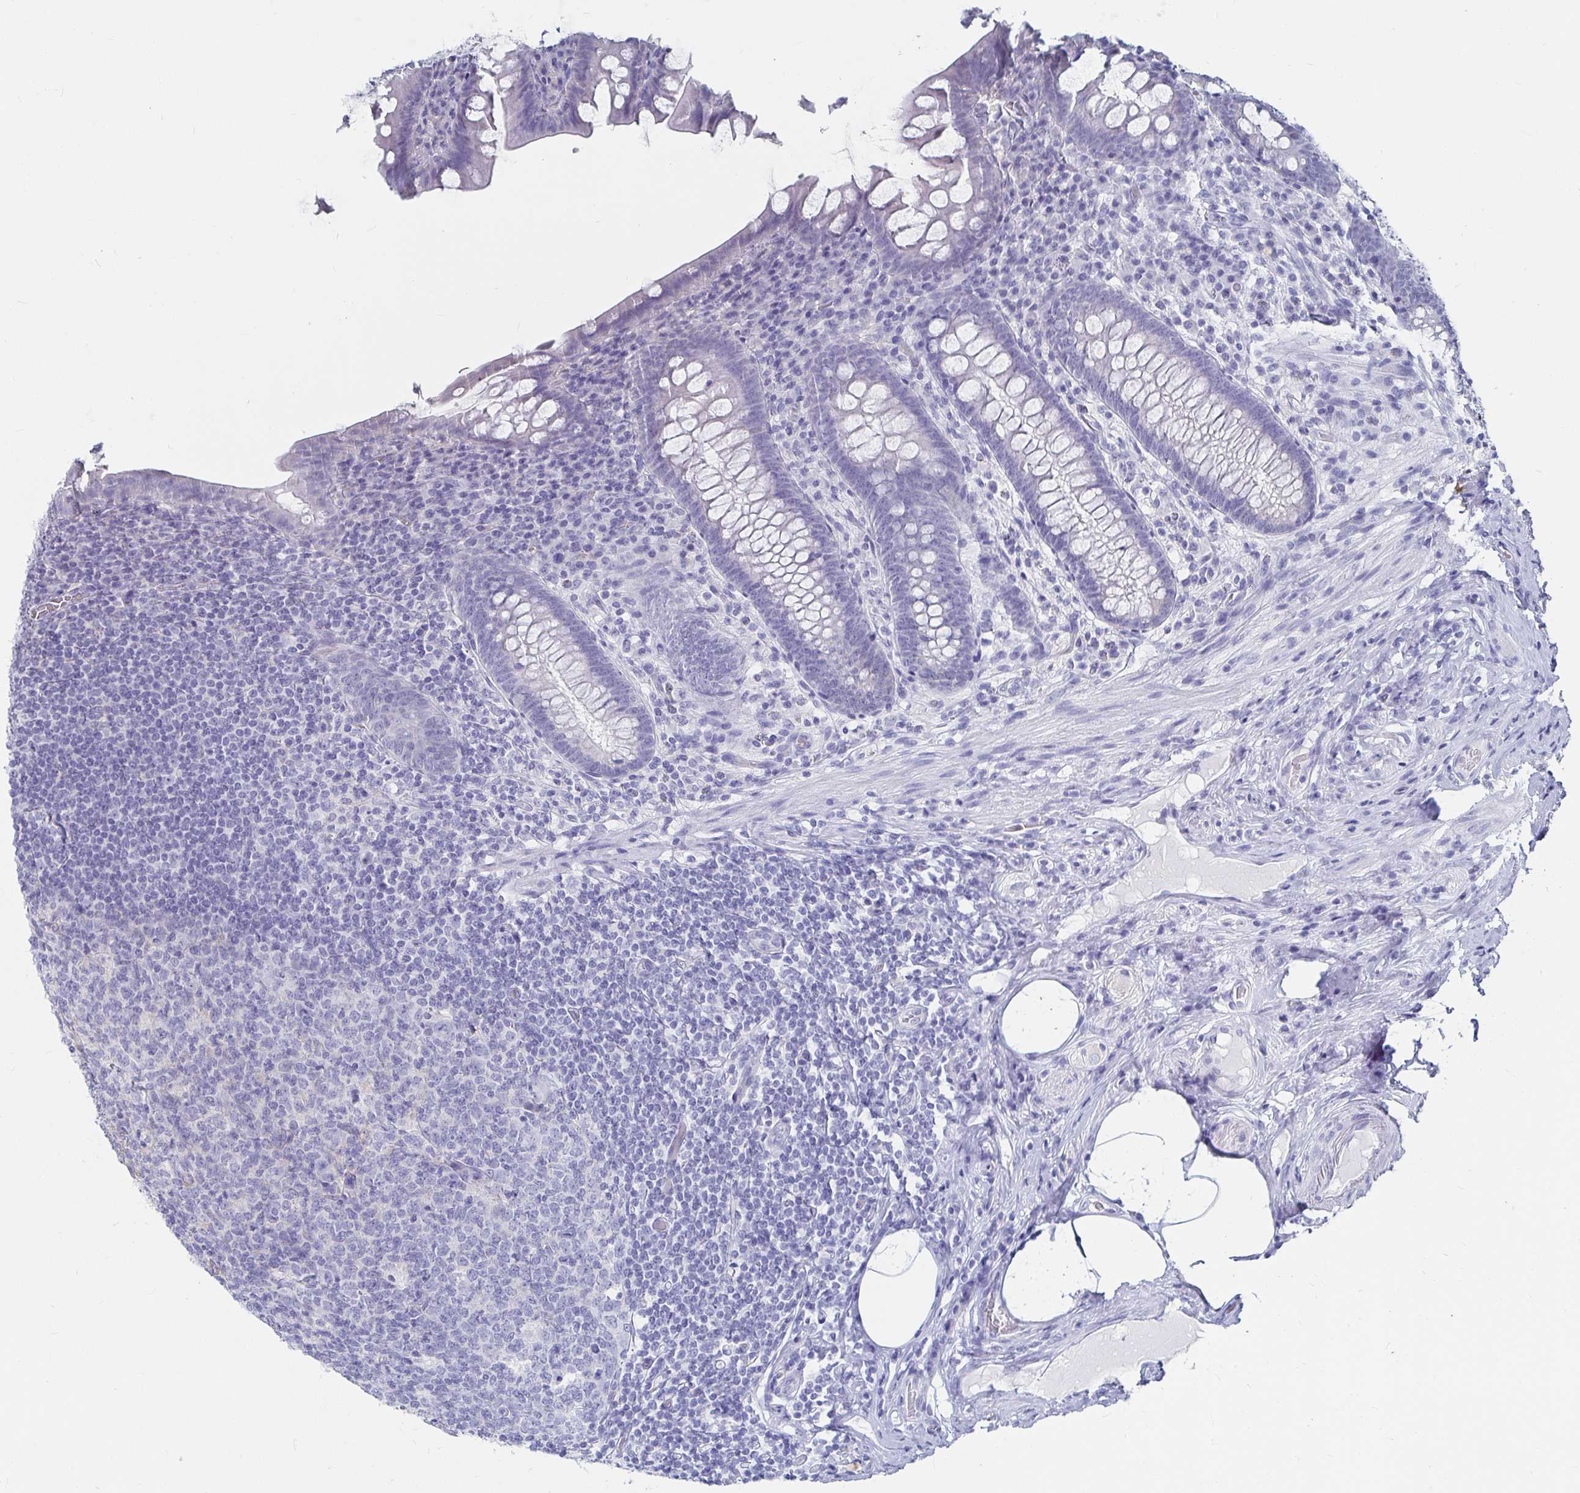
{"staining": {"intensity": "negative", "quantity": "none", "location": "none"}, "tissue": "appendix", "cell_type": "Glandular cells", "image_type": "normal", "snomed": [{"axis": "morphology", "description": "Normal tissue, NOS"}, {"axis": "topography", "description": "Appendix"}], "caption": "Human appendix stained for a protein using immunohistochemistry (IHC) reveals no expression in glandular cells.", "gene": "CA9", "patient": {"sex": "male", "age": 71}}